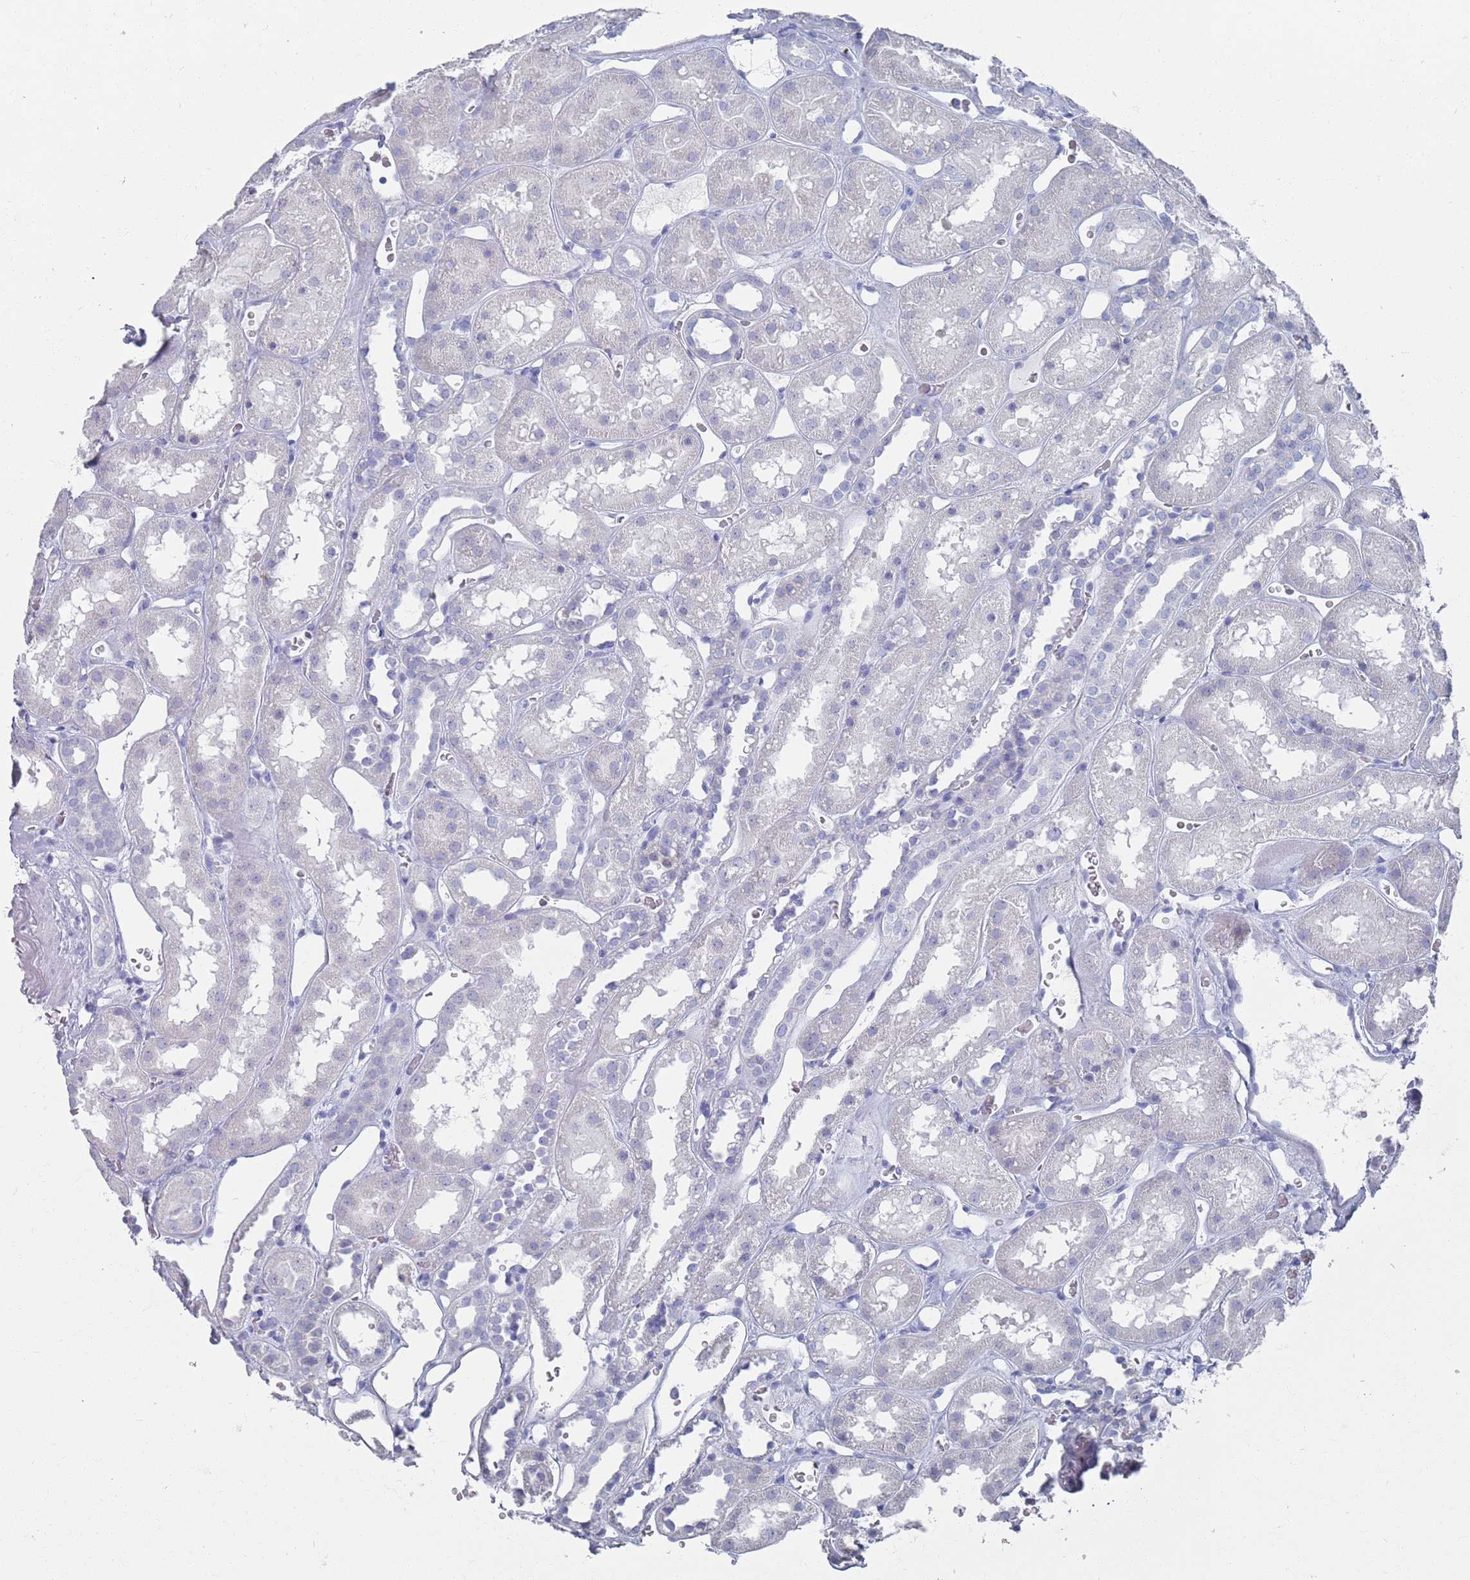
{"staining": {"intensity": "negative", "quantity": "none", "location": "none"}, "tissue": "kidney", "cell_type": "Cells in glomeruli", "image_type": "normal", "snomed": [{"axis": "morphology", "description": "Normal tissue, NOS"}, {"axis": "topography", "description": "Kidney"}], "caption": "DAB (3,3'-diaminobenzidine) immunohistochemical staining of unremarkable kidney reveals no significant staining in cells in glomeruli.", "gene": "MAT1A", "patient": {"sex": "female", "age": 41}}